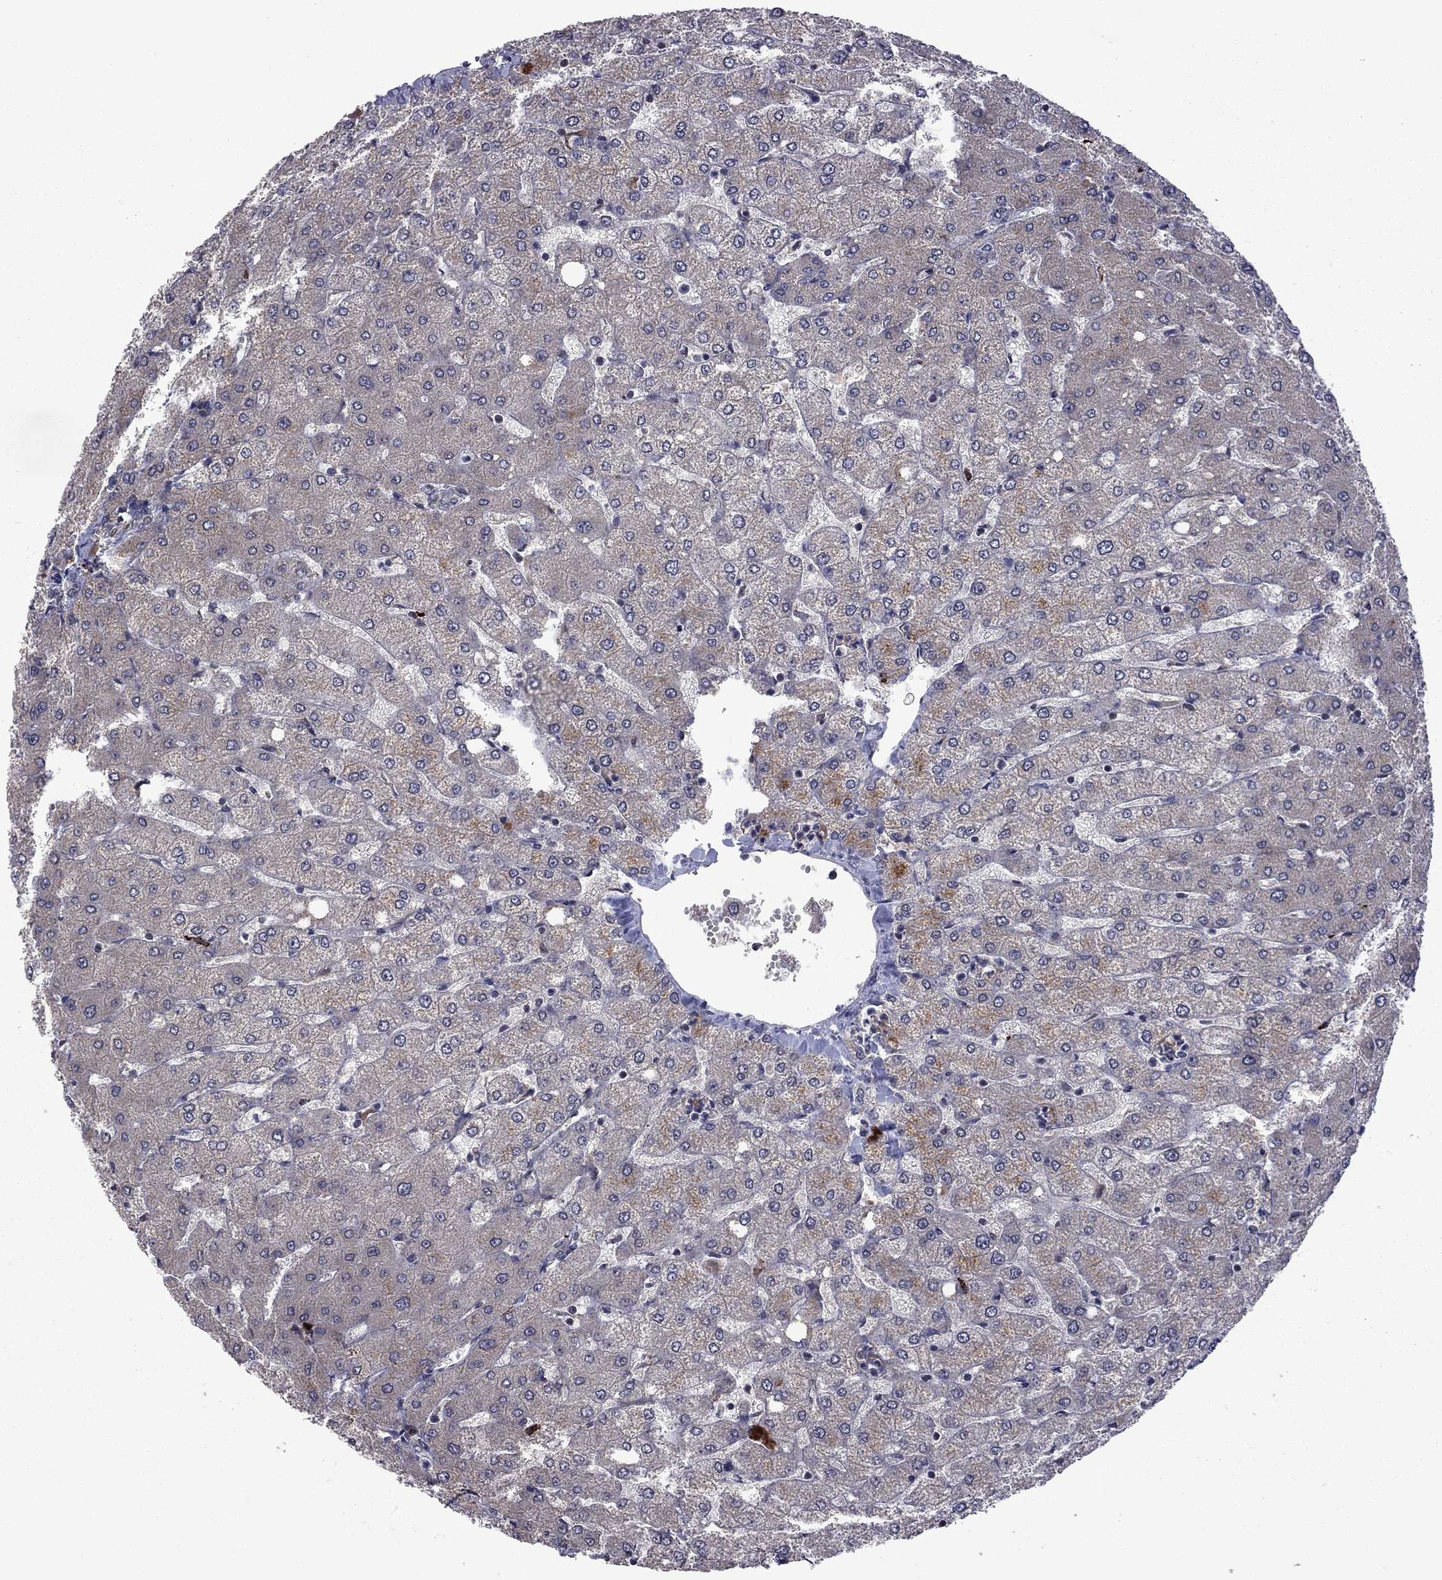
{"staining": {"intensity": "negative", "quantity": "none", "location": "none"}, "tissue": "liver", "cell_type": "Cholangiocytes", "image_type": "normal", "snomed": [{"axis": "morphology", "description": "Normal tissue, NOS"}, {"axis": "topography", "description": "Liver"}], "caption": "Immunohistochemistry micrograph of benign liver: liver stained with DAB (3,3'-diaminobenzidine) shows no significant protein positivity in cholangiocytes.", "gene": "GPAA1", "patient": {"sex": "female", "age": 54}}